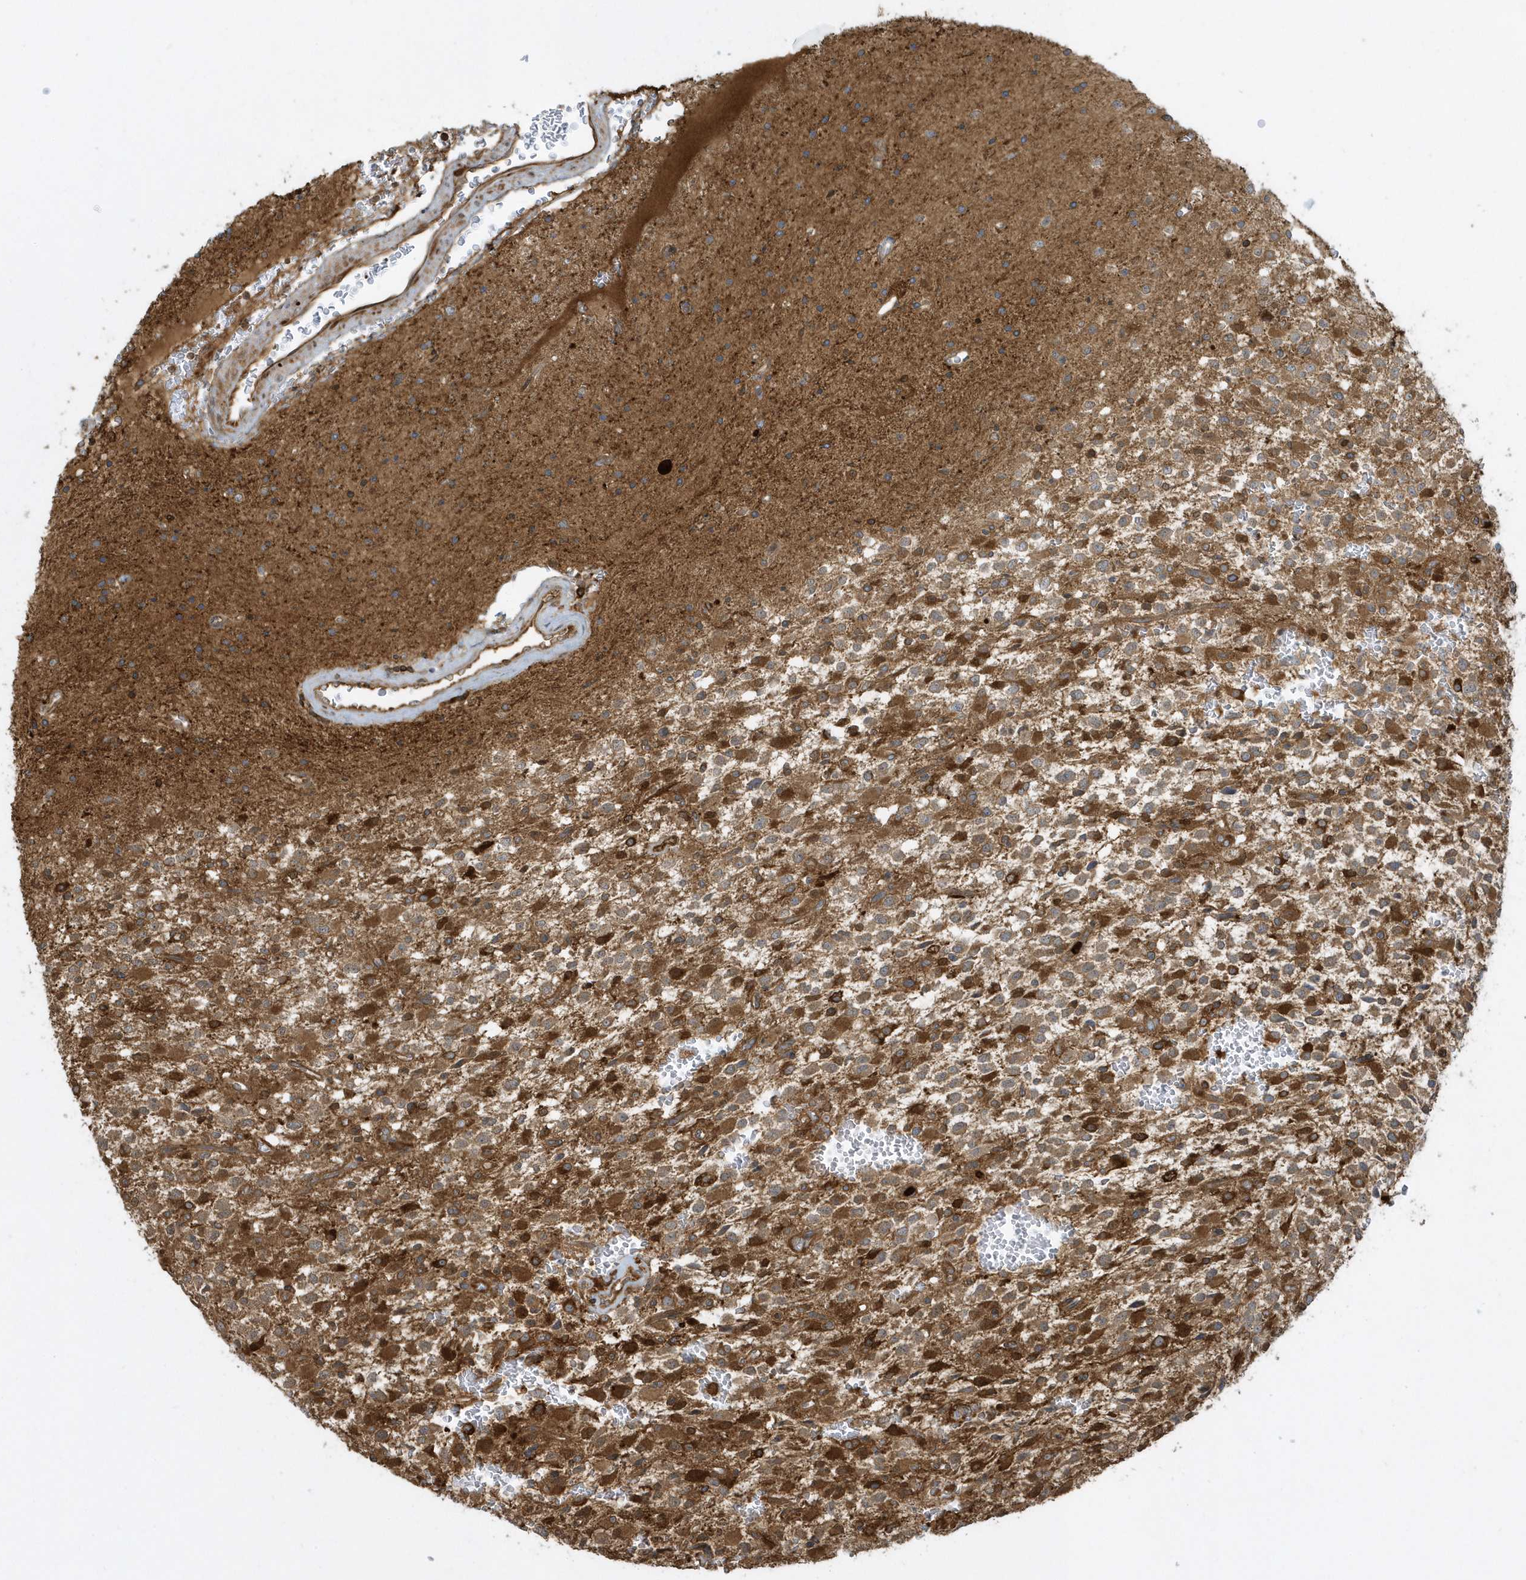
{"staining": {"intensity": "moderate", "quantity": ">75%", "location": "cytoplasmic/membranous"}, "tissue": "glioma", "cell_type": "Tumor cells", "image_type": "cancer", "snomed": [{"axis": "morphology", "description": "Glioma, malignant, High grade"}, {"axis": "topography", "description": "Brain"}], "caption": "High-power microscopy captured an immunohistochemistry photomicrograph of glioma, revealing moderate cytoplasmic/membranous positivity in about >75% of tumor cells.", "gene": "CLCN6", "patient": {"sex": "male", "age": 34}}